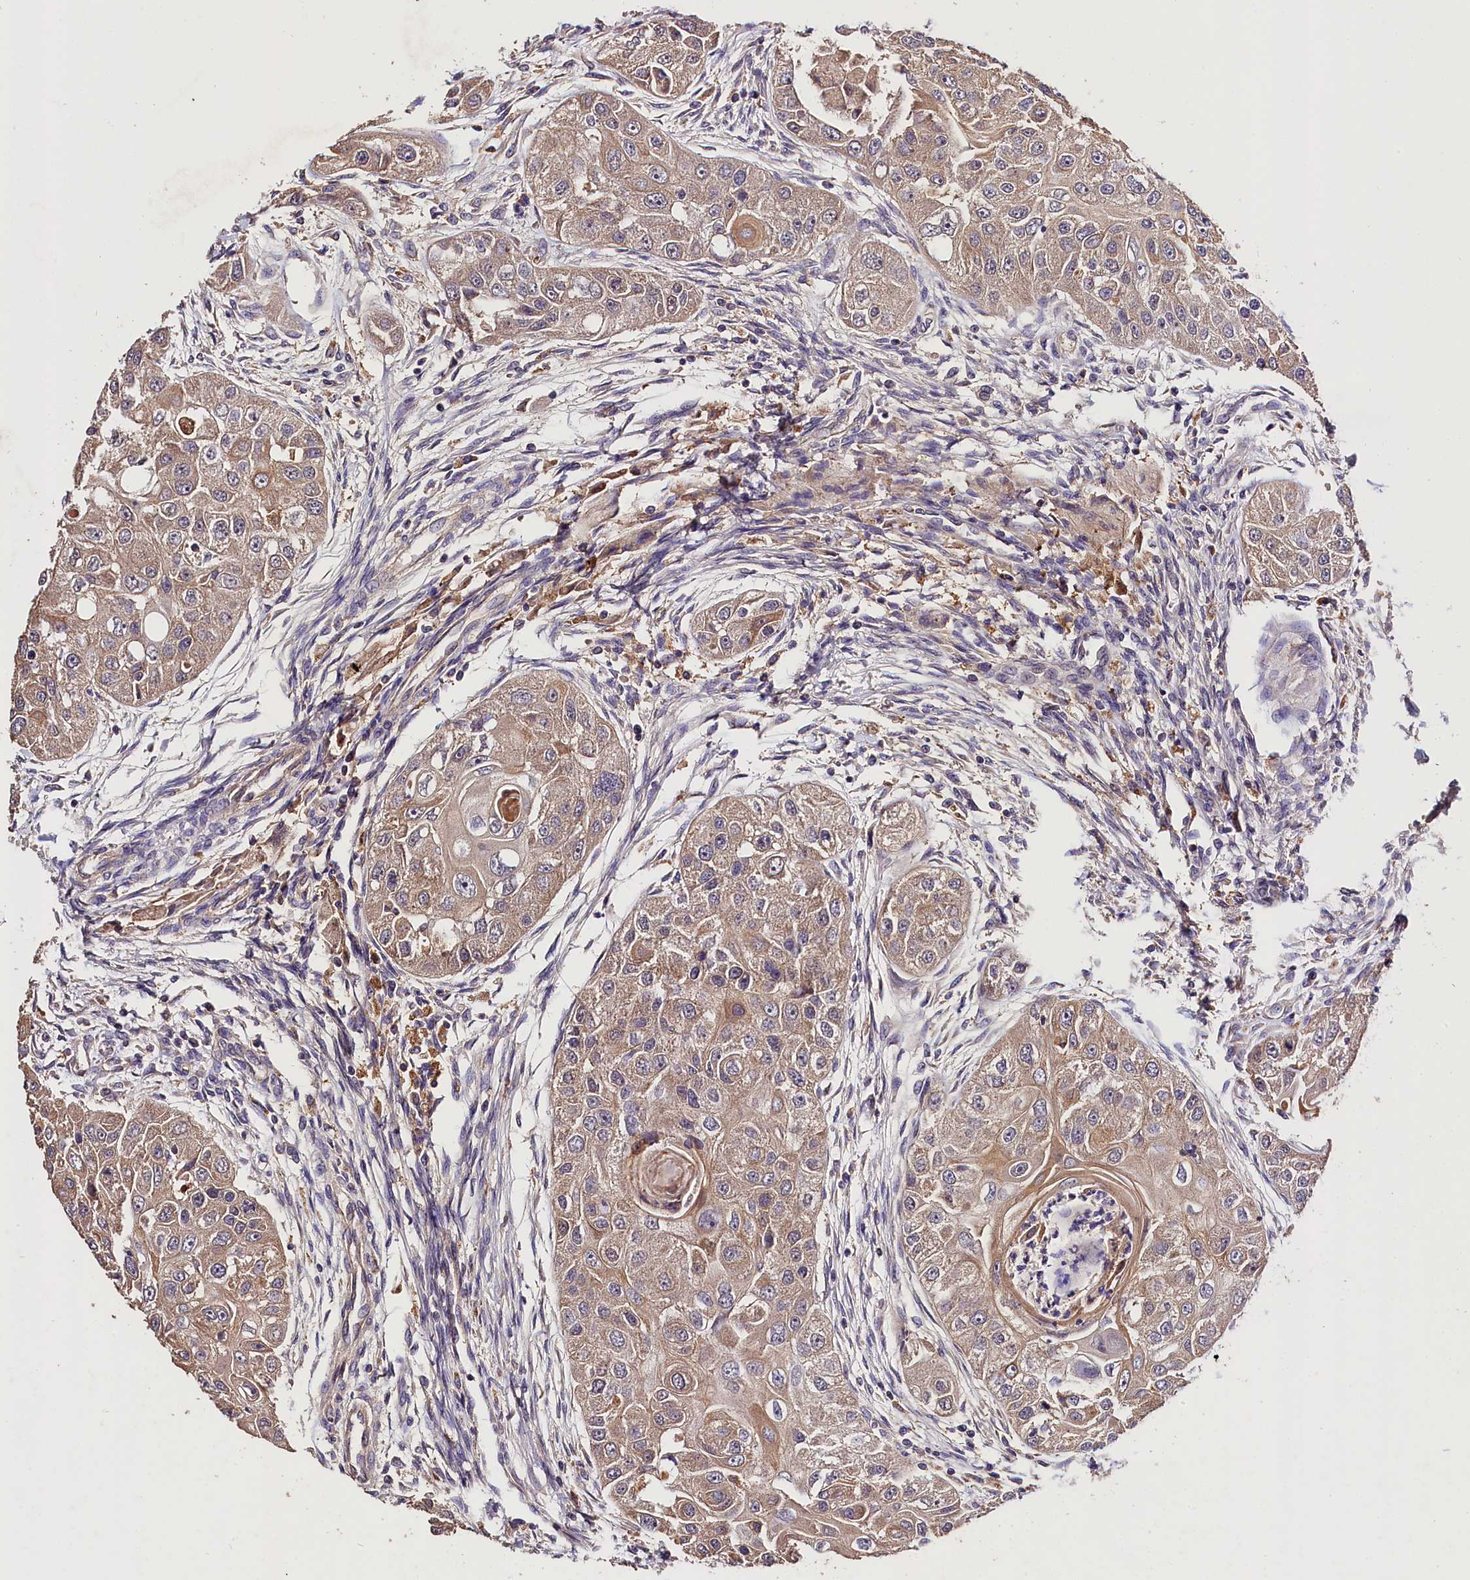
{"staining": {"intensity": "moderate", "quantity": ">75%", "location": "cytoplasmic/membranous"}, "tissue": "head and neck cancer", "cell_type": "Tumor cells", "image_type": "cancer", "snomed": [{"axis": "morphology", "description": "Normal tissue, NOS"}, {"axis": "morphology", "description": "Squamous cell carcinoma, NOS"}, {"axis": "topography", "description": "Skeletal muscle"}, {"axis": "topography", "description": "Head-Neck"}], "caption": "Immunohistochemistry (IHC) (DAB (3,3'-diaminobenzidine)) staining of human head and neck cancer (squamous cell carcinoma) displays moderate cytoplasmic/membranous protein expression in about >75% of tumor cells. The staining is performed using DAB (3,3'-diaminobenzidine) brown chromogen to label protein expression. The nuclei are counter-stained blue using hematoxylin.", "gene": "OAS3", "patient": {"sex": "male", "age": 51}}